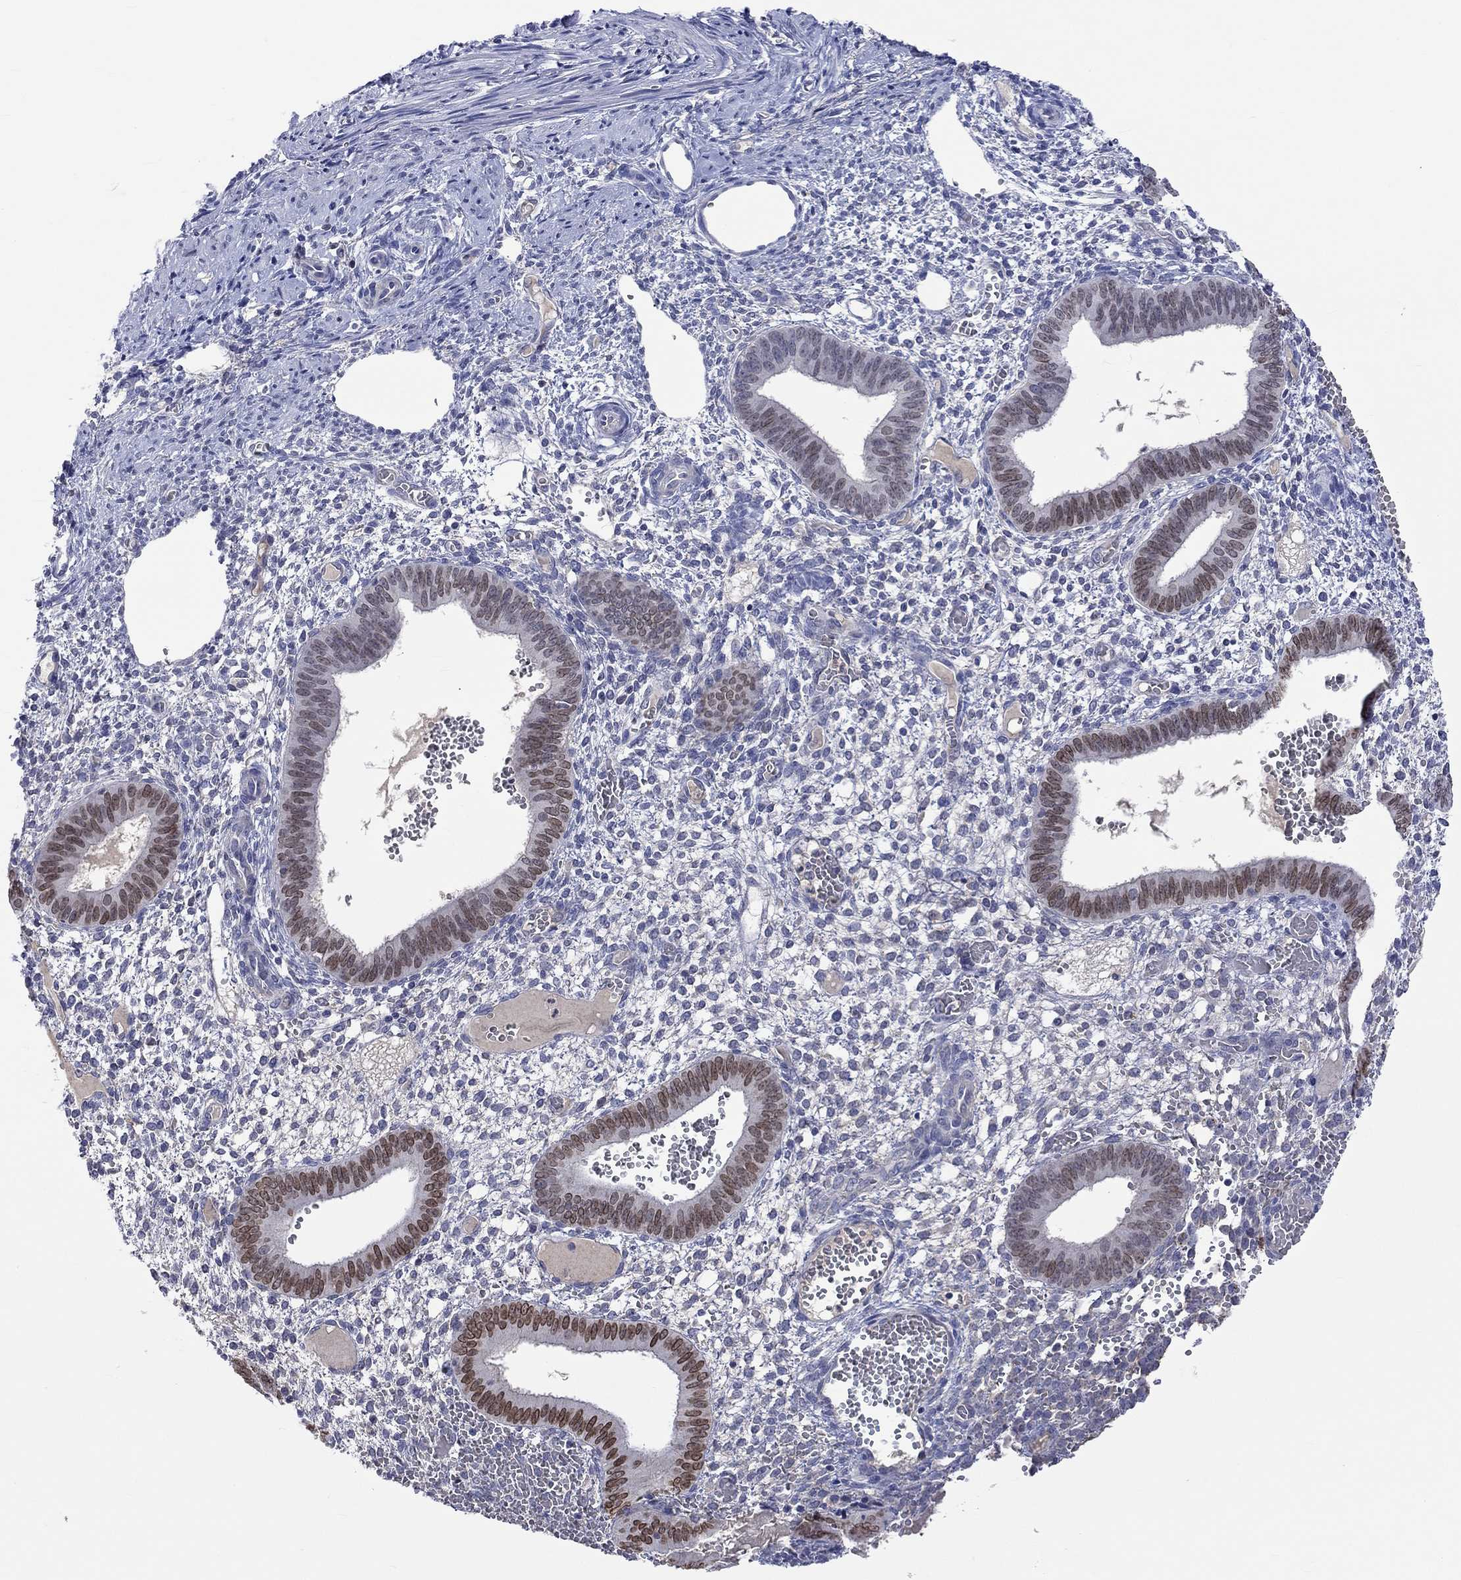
{"staining": {"intensity": "negative", "quantity": "none", "location": "none"}, "tissue": "endometrium", "cell_type": "Cells in endometrial stroma", "image_type": "normal", "snomed": [{"axis": "morphology", "description": "Normal tissue, NOS"}, {"axis": "topography", "description": "Endometrium"}], "caption": "A micrograph of endometrium stained for a protein shows no brown staining in cells in endometrial stroma.", "gene": "LRFN4", "patient": {"sex": "female", "age": 42}}